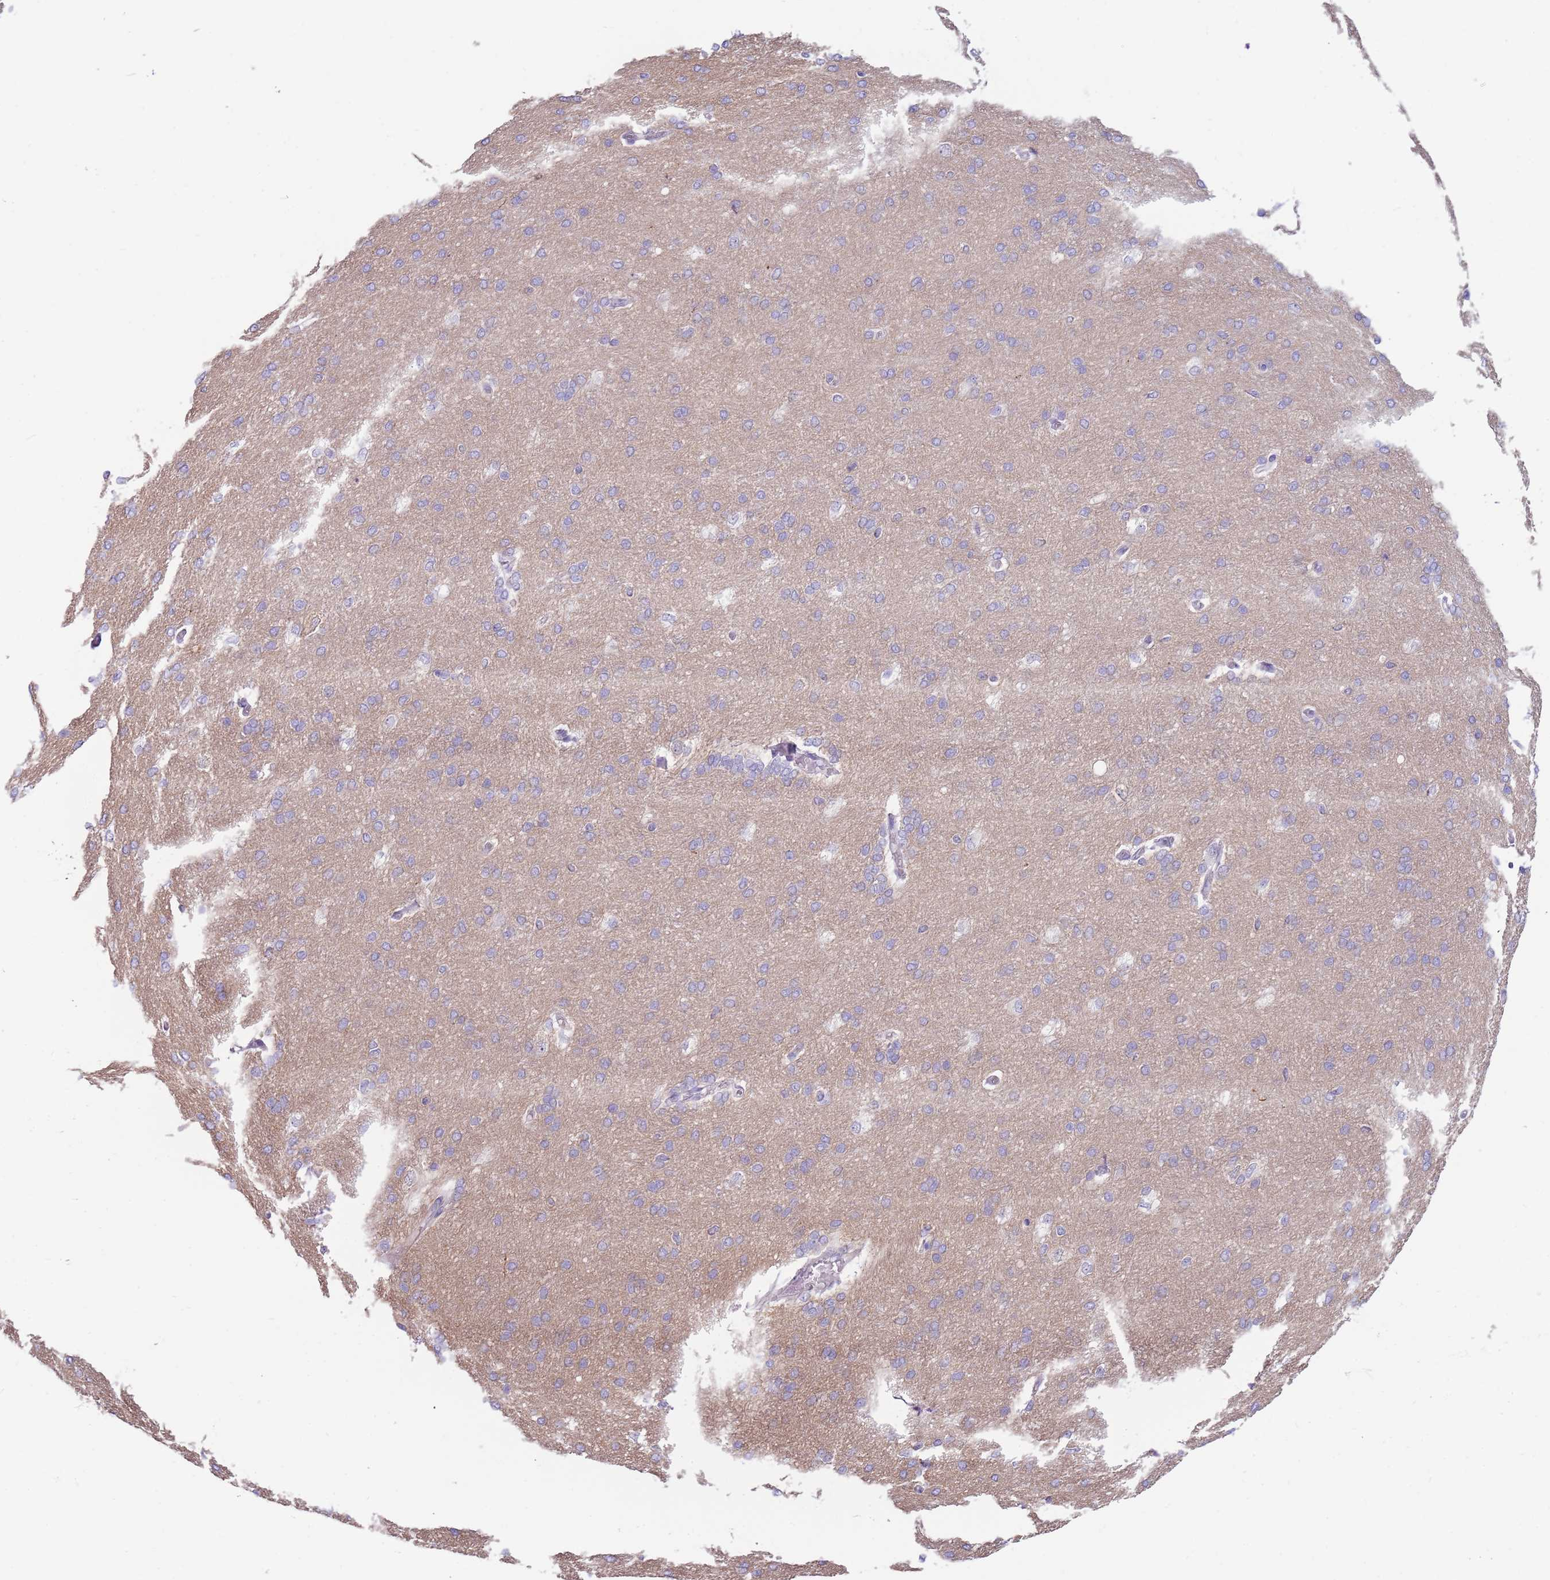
{"staining": {"intensity": "weak", "quantity": "<25%", "location": "cytoplasmic/membranous"}, "tissue": "cerebral cortex", "cell_type": "Endothelial cells", "image_type": "normal", "snomed": [{"axis": "morphology", "description": "Normal tissue, NOS"}, {"axis": "topography", "description": "Cerebral cortex"}], "caption": "Micrograph shows no protein expression in endothelial cells of unremarkable cerebral cortex.", "gene": "ARHGAP5", "patient": {"sex": "male", "age": 62}}